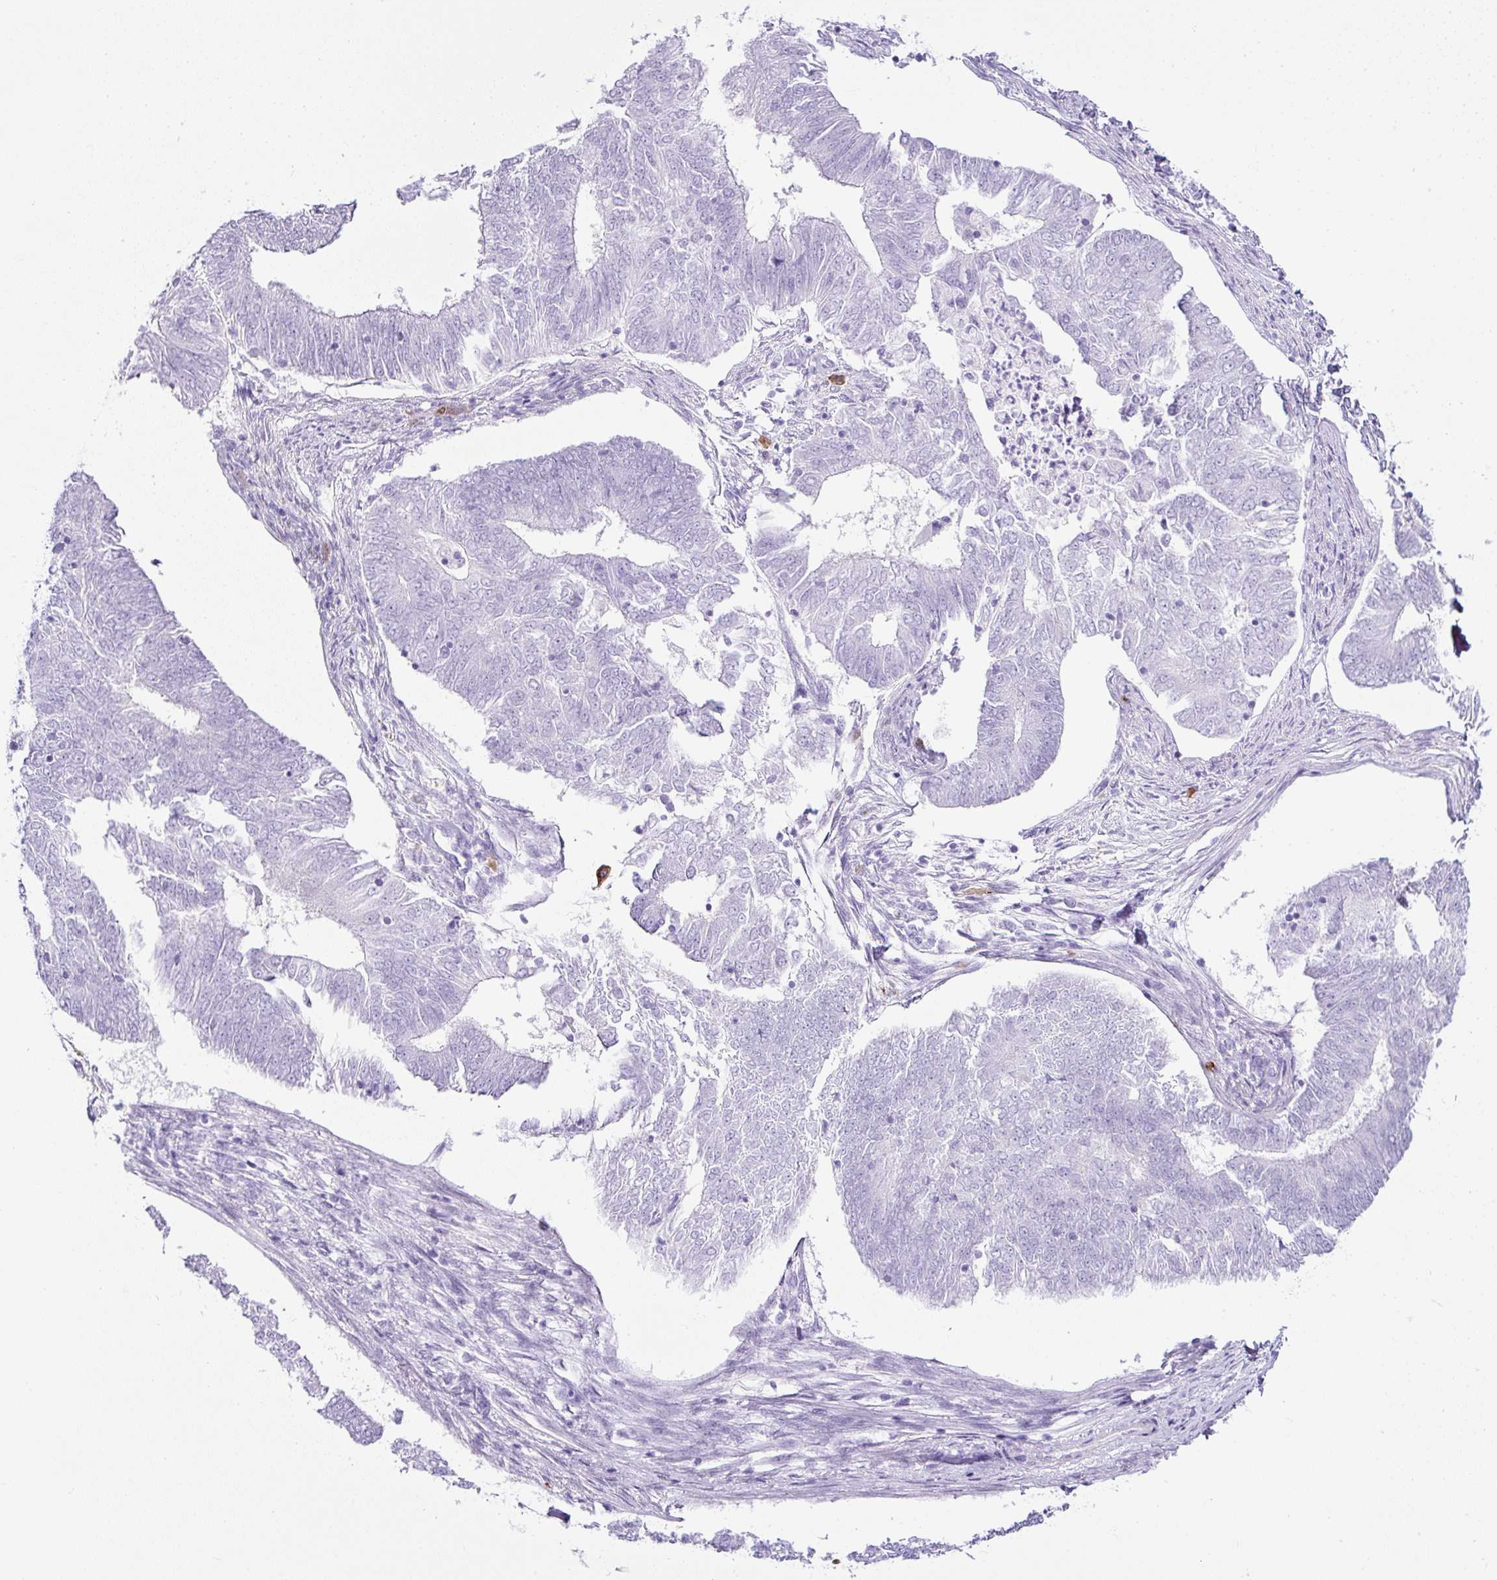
{"staining": {"intensity": "negative", "quantity": "none", "location": "none"}, "tissue": "endometrial cancer", "cell_type": "Tumor cells", "image_type": "cancer", "snomed": [{"axis": "morphology", "description": "Adenocarcinoma, NOS"}, {"axis": "topography", "description": "Endometrium"}], "caption": "An immunohistochemistry micrograph of endometrial adenocarcinoma is shown. There is no staining in tumor cells of endometrial adenocarcinoma.", "gene": "TMEM200B", "patient": {"sex": "female", "age": 62}}